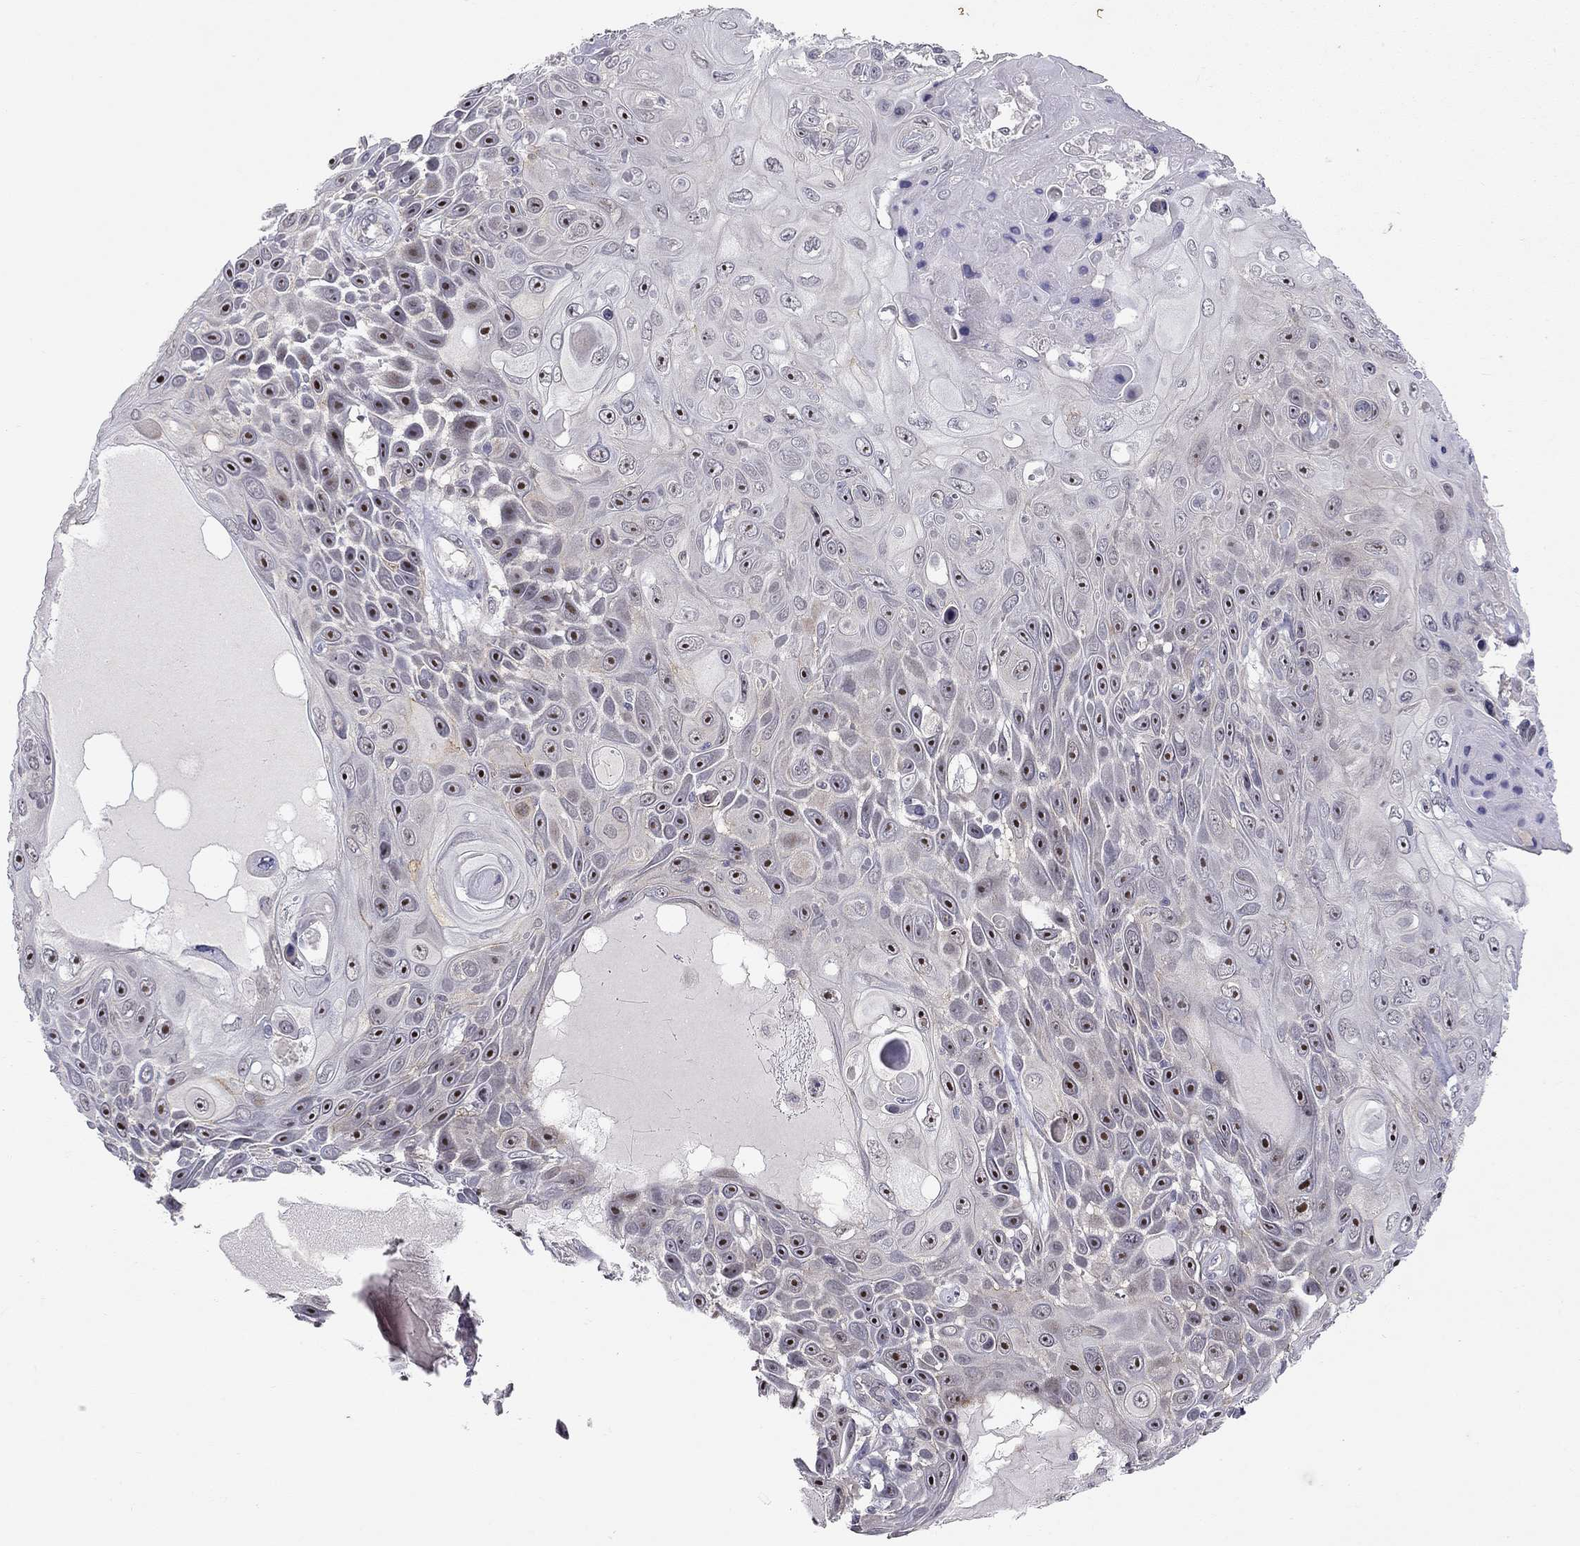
{"staining": {"intensity": "strong", "quantity": "25%-75%", "location": "cytoplasmic/membranous"}, "tissue": "skin cancer", "cell_type": "Tumor cells", "image_type": "cancer", "snomed": [{"axis": "morphology", "description": "Squamous cell carcinoma, NOS"}, {"axis": "topography", "description": "Skin"}], "caption": "Immunohistochemistry (IHC) histopathology image of neoplastic tissue: squamous cell carcinoma (skin) stained using immunohistochemistry (IHC) exhibits high levels of strong protein expression localized specifically in the cytoplasmic/membranous of tumor cells, appearing as a cytoplasmic/membranous brown color.", "gene": "STXBP6", "patient": {"sex": "male", "age": 82}}